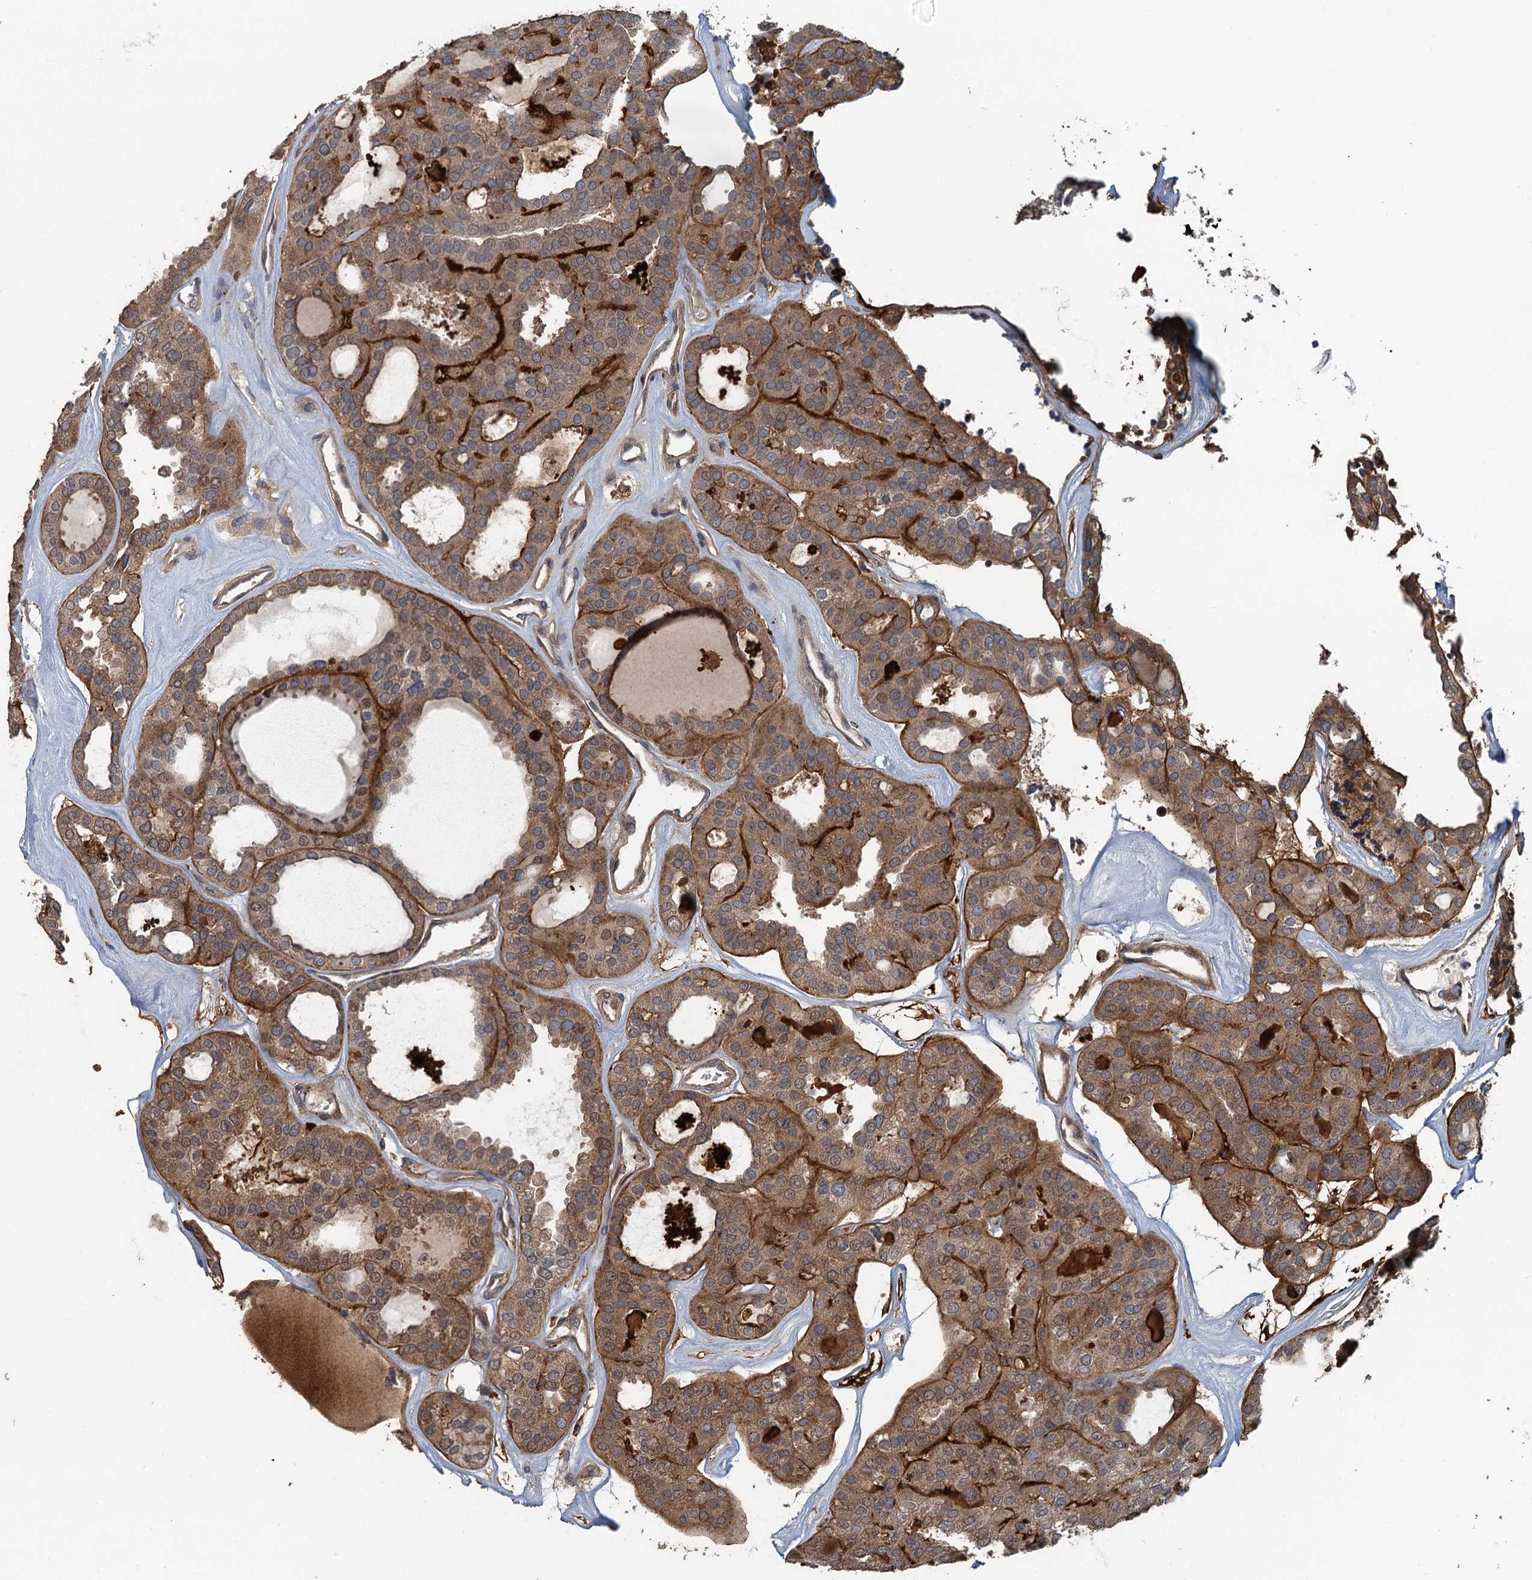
{"staining": {"intensity": "moderate", "quantity": ">75%", "location": "cytoplasmic/membranous"}, "tissue": "thyroid cancer", "cell_type": "Tumor cells", "image_type": "cancer", "snomed": [{"axis": "morphology", "description": "Follicular adenoma carcinoma, NOS"}, {"axis": "topography", "description": "Thyroid gland"}], "caption": "Thyroid cancer stained for a protein (brown) demonstrates moderate cytoplasmic/membranous positive staining in about >75% of tumor cells.", "gene": "AGRN", "patient": {"sex": "male", "age": 75}}